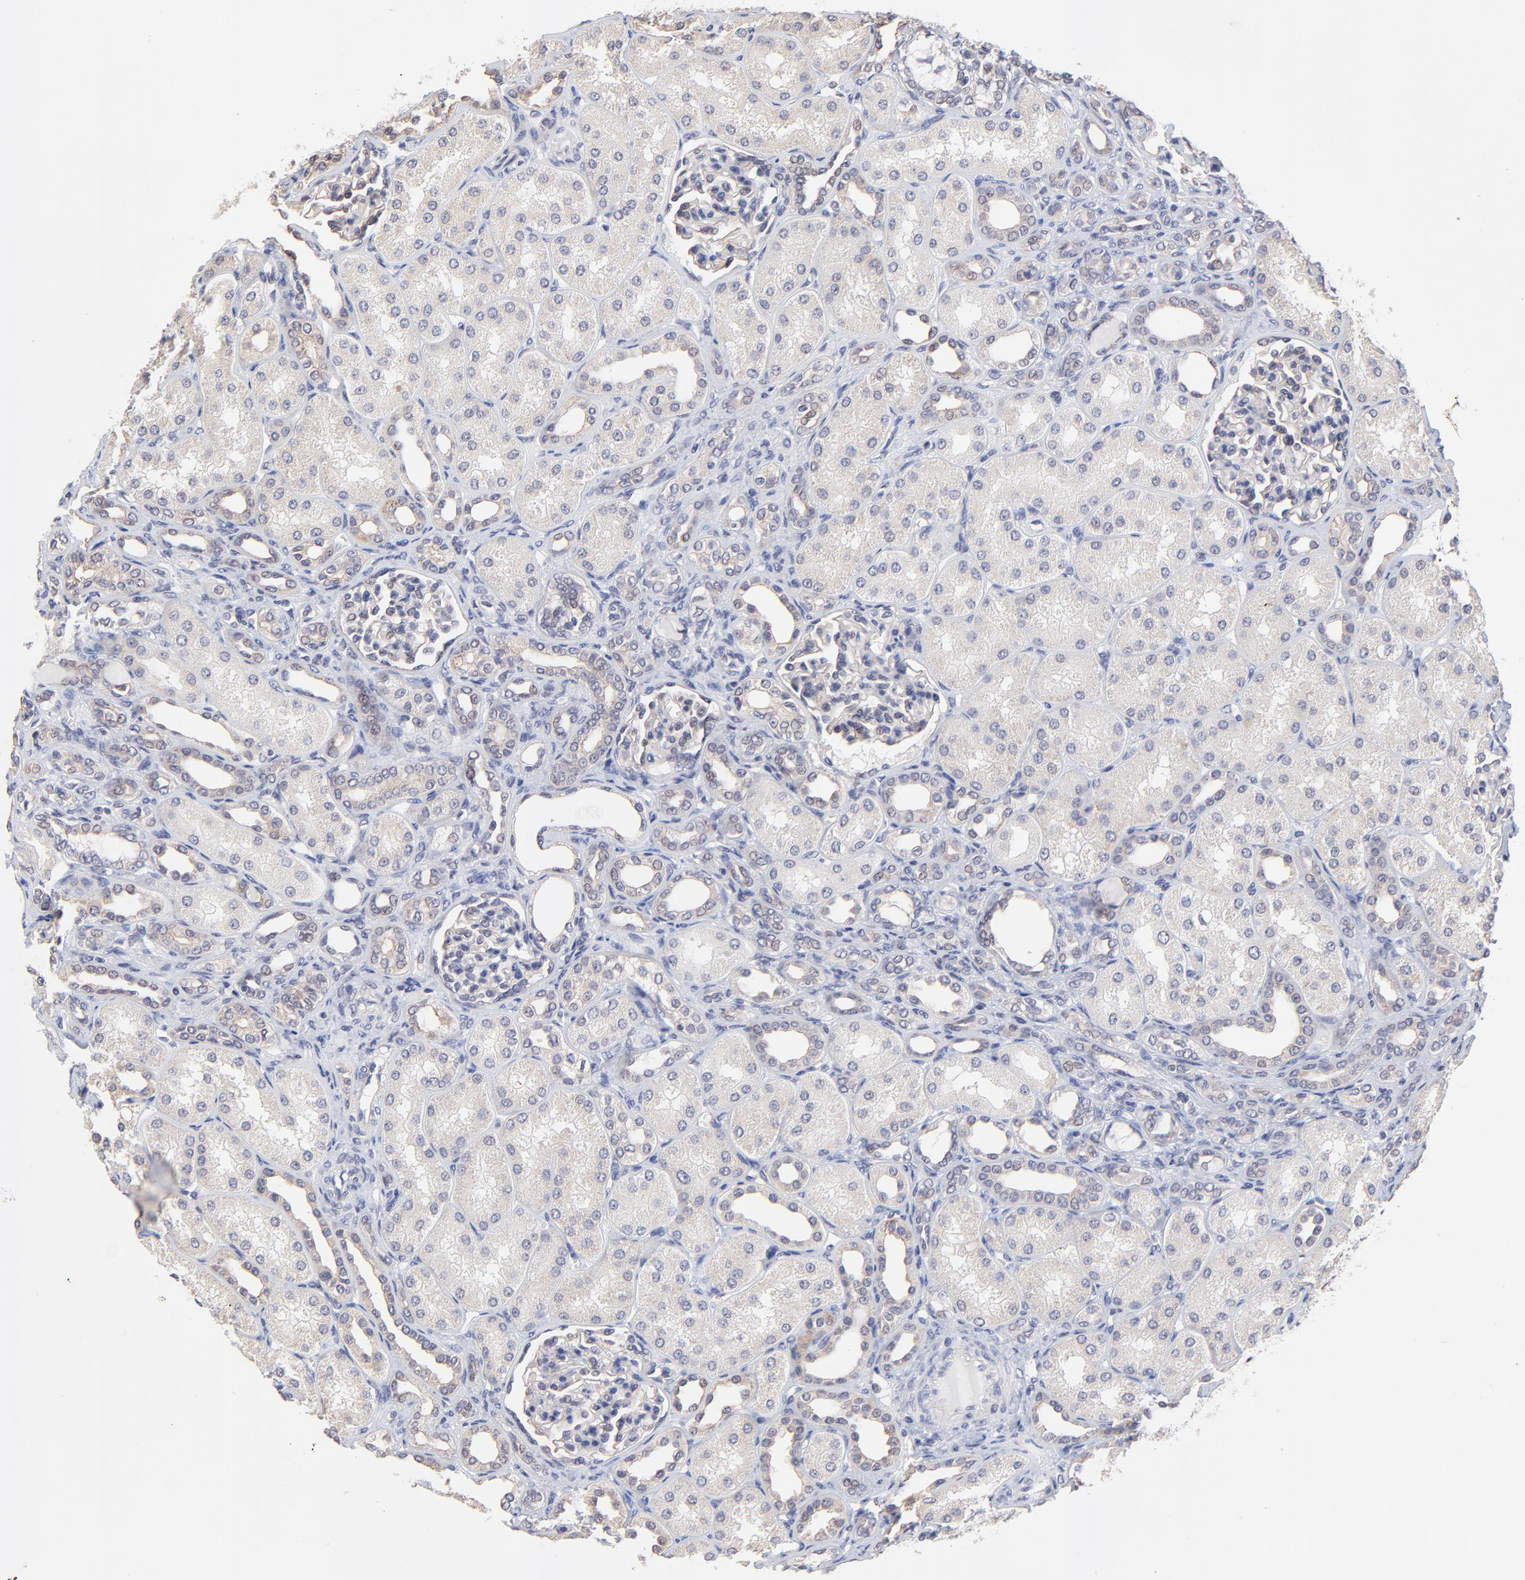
{"staining": {"intensity": "negative", "quantity": "none", "location": "none"}, "tissue": "kidney", "cell_type": "Cells in glomeruli", "image_type": "normal", "snomed": [{"axis": "morphology", "description": "Normal tissue, NOS"}, {"axis": "topography", "description": "Kidney"}], "caption": "DAB immunohistochemical staining of normal human kidney shows no significant positivity in cells in glomeruli. (DAB (3,3'-diaminobenzidine) immunohistochemistry (IHC) with hematoxylin counter stain).", "gene": "FBXO8", "patient": {"sex": "male", "age": 7}}